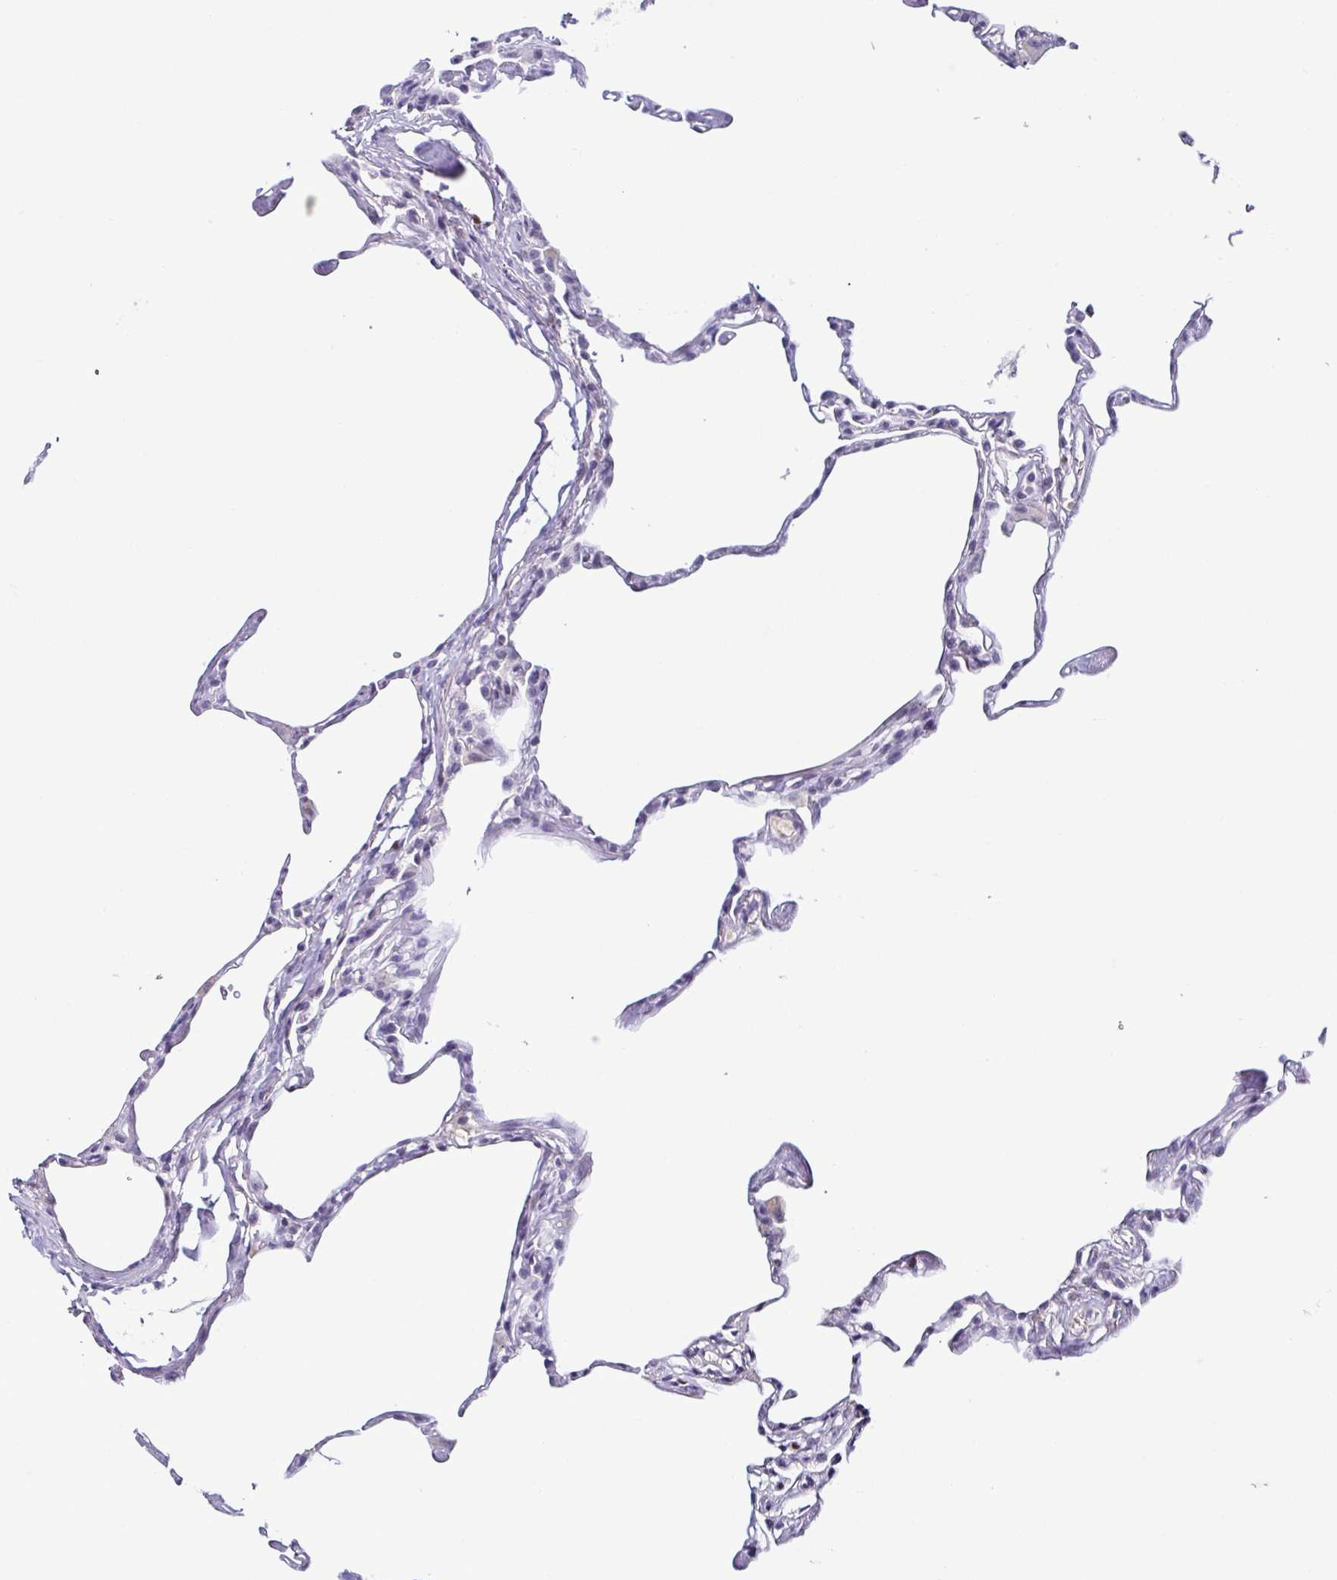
{"staining": {"intensity": "negative", "quantity": "none", "location": "none"}, "tissue": "lung", "cell_type": "Alveolar cells", "image_type": "normal", "snomed": [{"axis": "morphology", "description": "Normal tissue, NOS"}, {"axis": "topography", "description": "Lung"}], "caption": "Immunohistochemistry histopathology image of unremarkable lung stained for a protein (brown), which displays no positivity in alveolar cells.", "gene": "TCF3", "patient": {"sex": "male", "age": 65}}